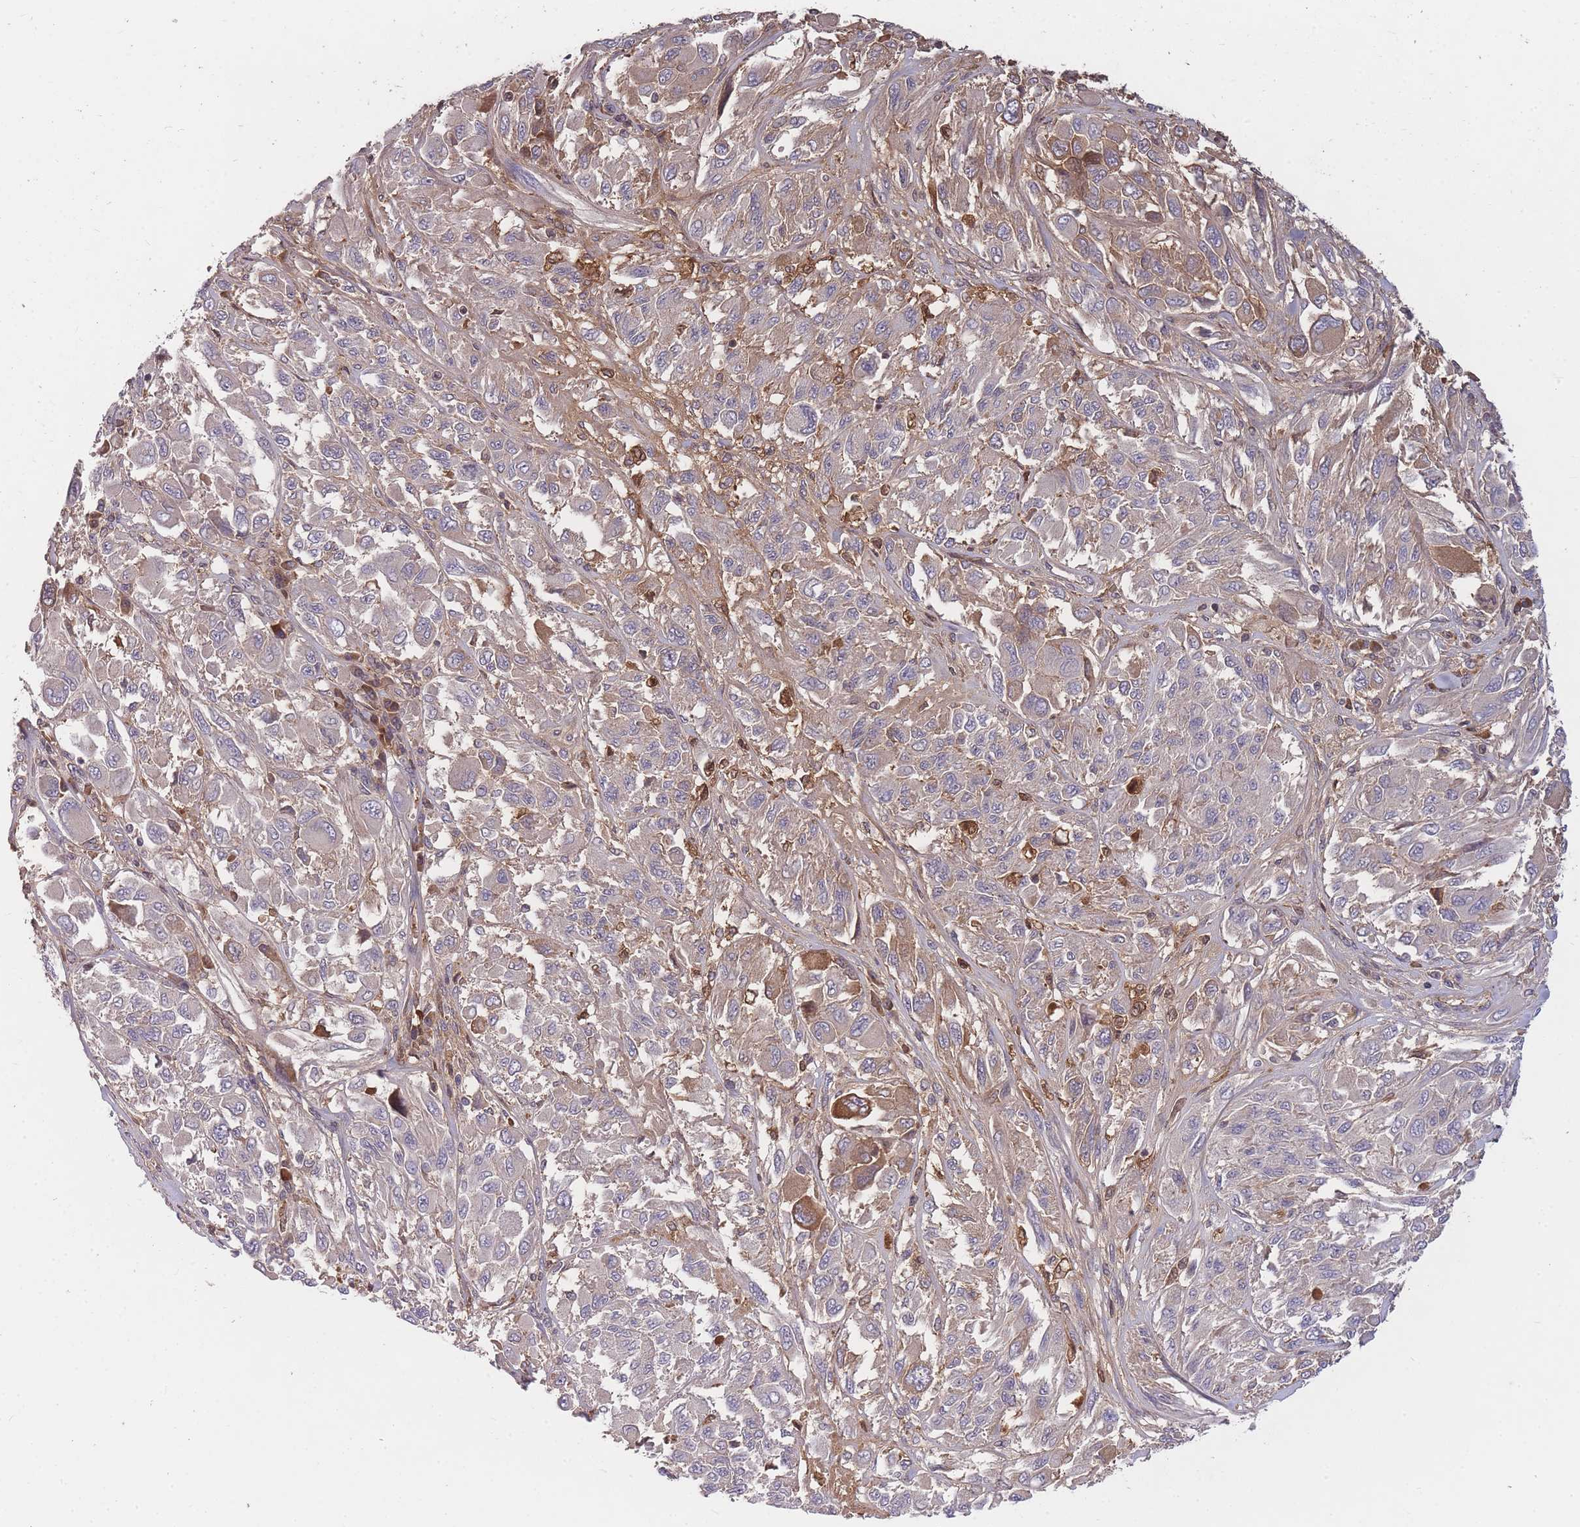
{"staining": {"intensity": "moderate", "quantity": "25%-75%", "location": "cytoplasmic/membranous"}, "tissue": "melanoma", "cell_type": "Tumor cells", "image_type": "cancer", "snomed": [{"axis": "morphology", "description": "Malignant melanoma, NOS"}, {"axis": "topography", "description": "Skin"}], "caption": "A high-resolution histopathology image shows immunohistochemistry staining of malignant melanoma, which reveals moderate cytoplasmic/membranous expression in approximately 25%-75% of tumor cells.", "gene": "RALGDS", "patient": {"sex": "female", "age": 91}}